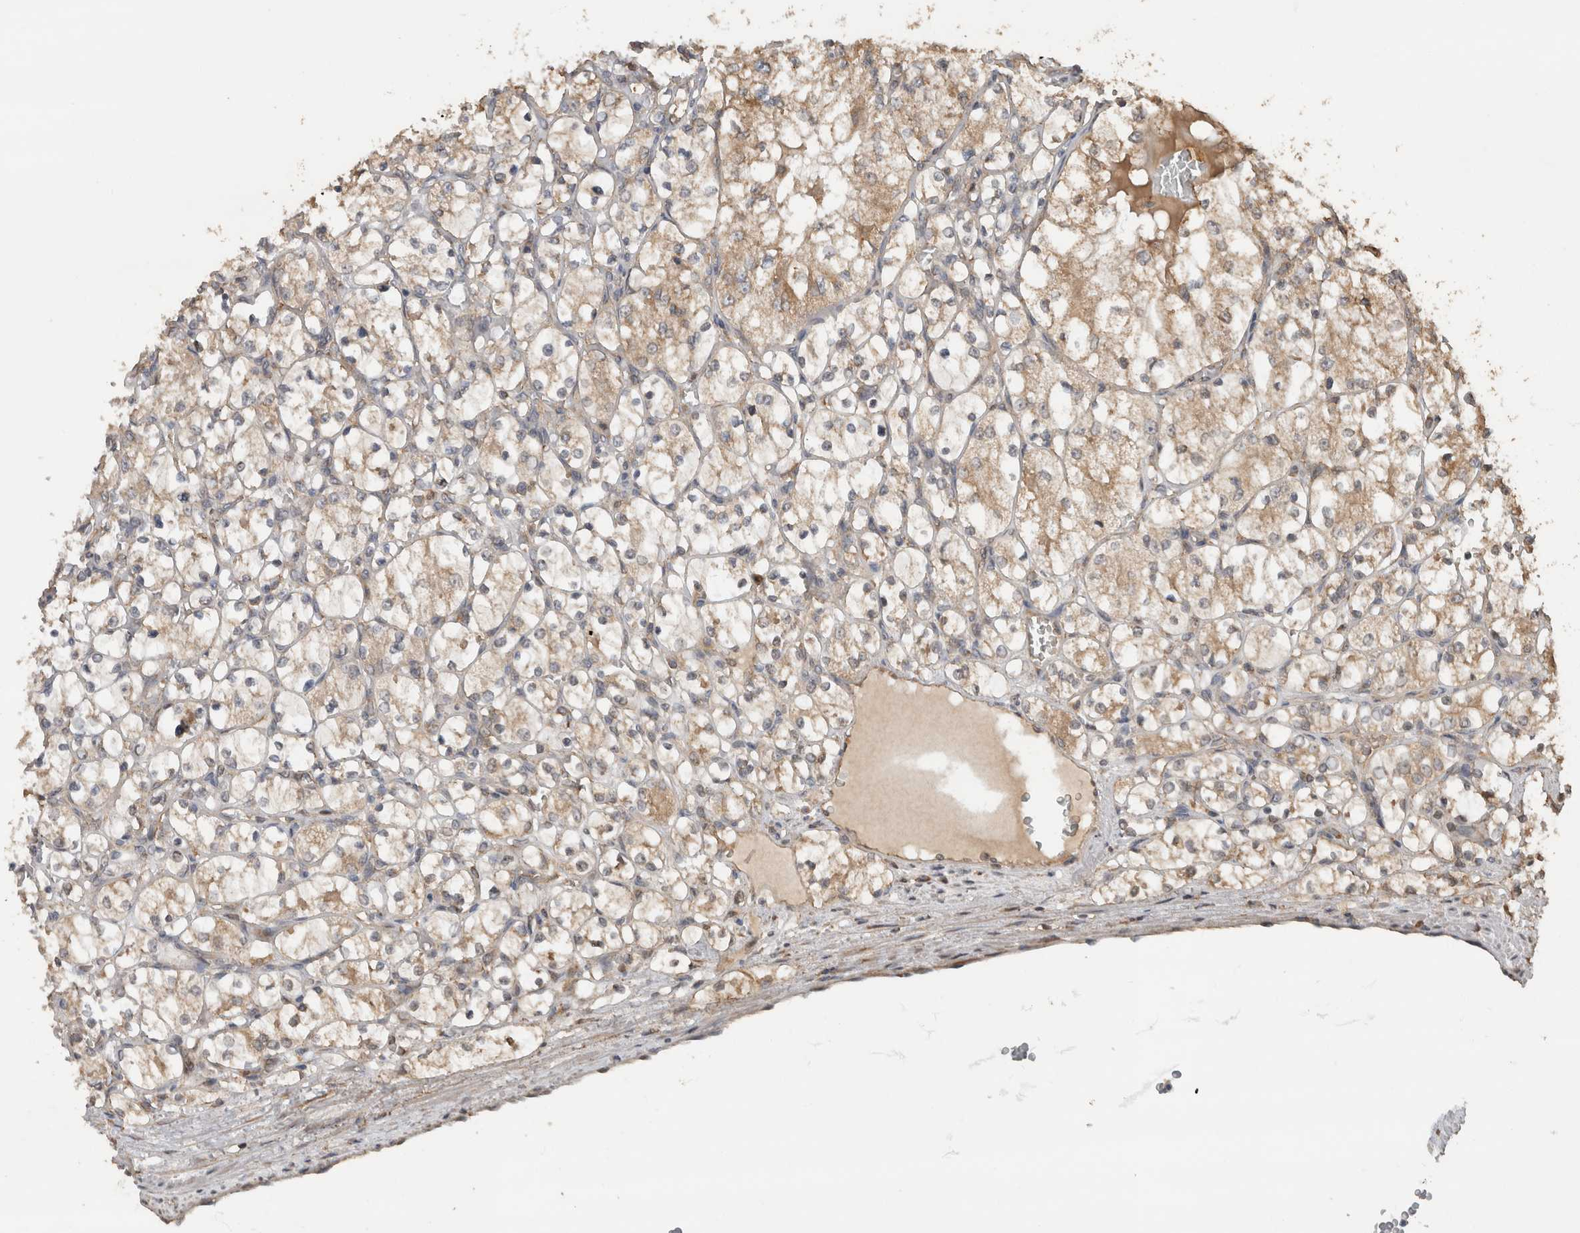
{"staining": {"intensity": "weak", "quantity": ">75%", "location": "cytoplasmic/membranous"}, "tissue": "renal cancer", "cell_type": "Tumor cells", "image_type": "cancer", "snomed": [{"axis": "morphology", "description": "Adenocarcinoma, NOS"}, {"axis": "topography", "description": "Kidney"}], "caption": "Human renal cancer stained with a brown dye displays weak cytoplasmic/membranous positive staining in about >75% of tumor cells.", "gene": "OTUD7B", "patient": {"sex": "female", "age": 69}}